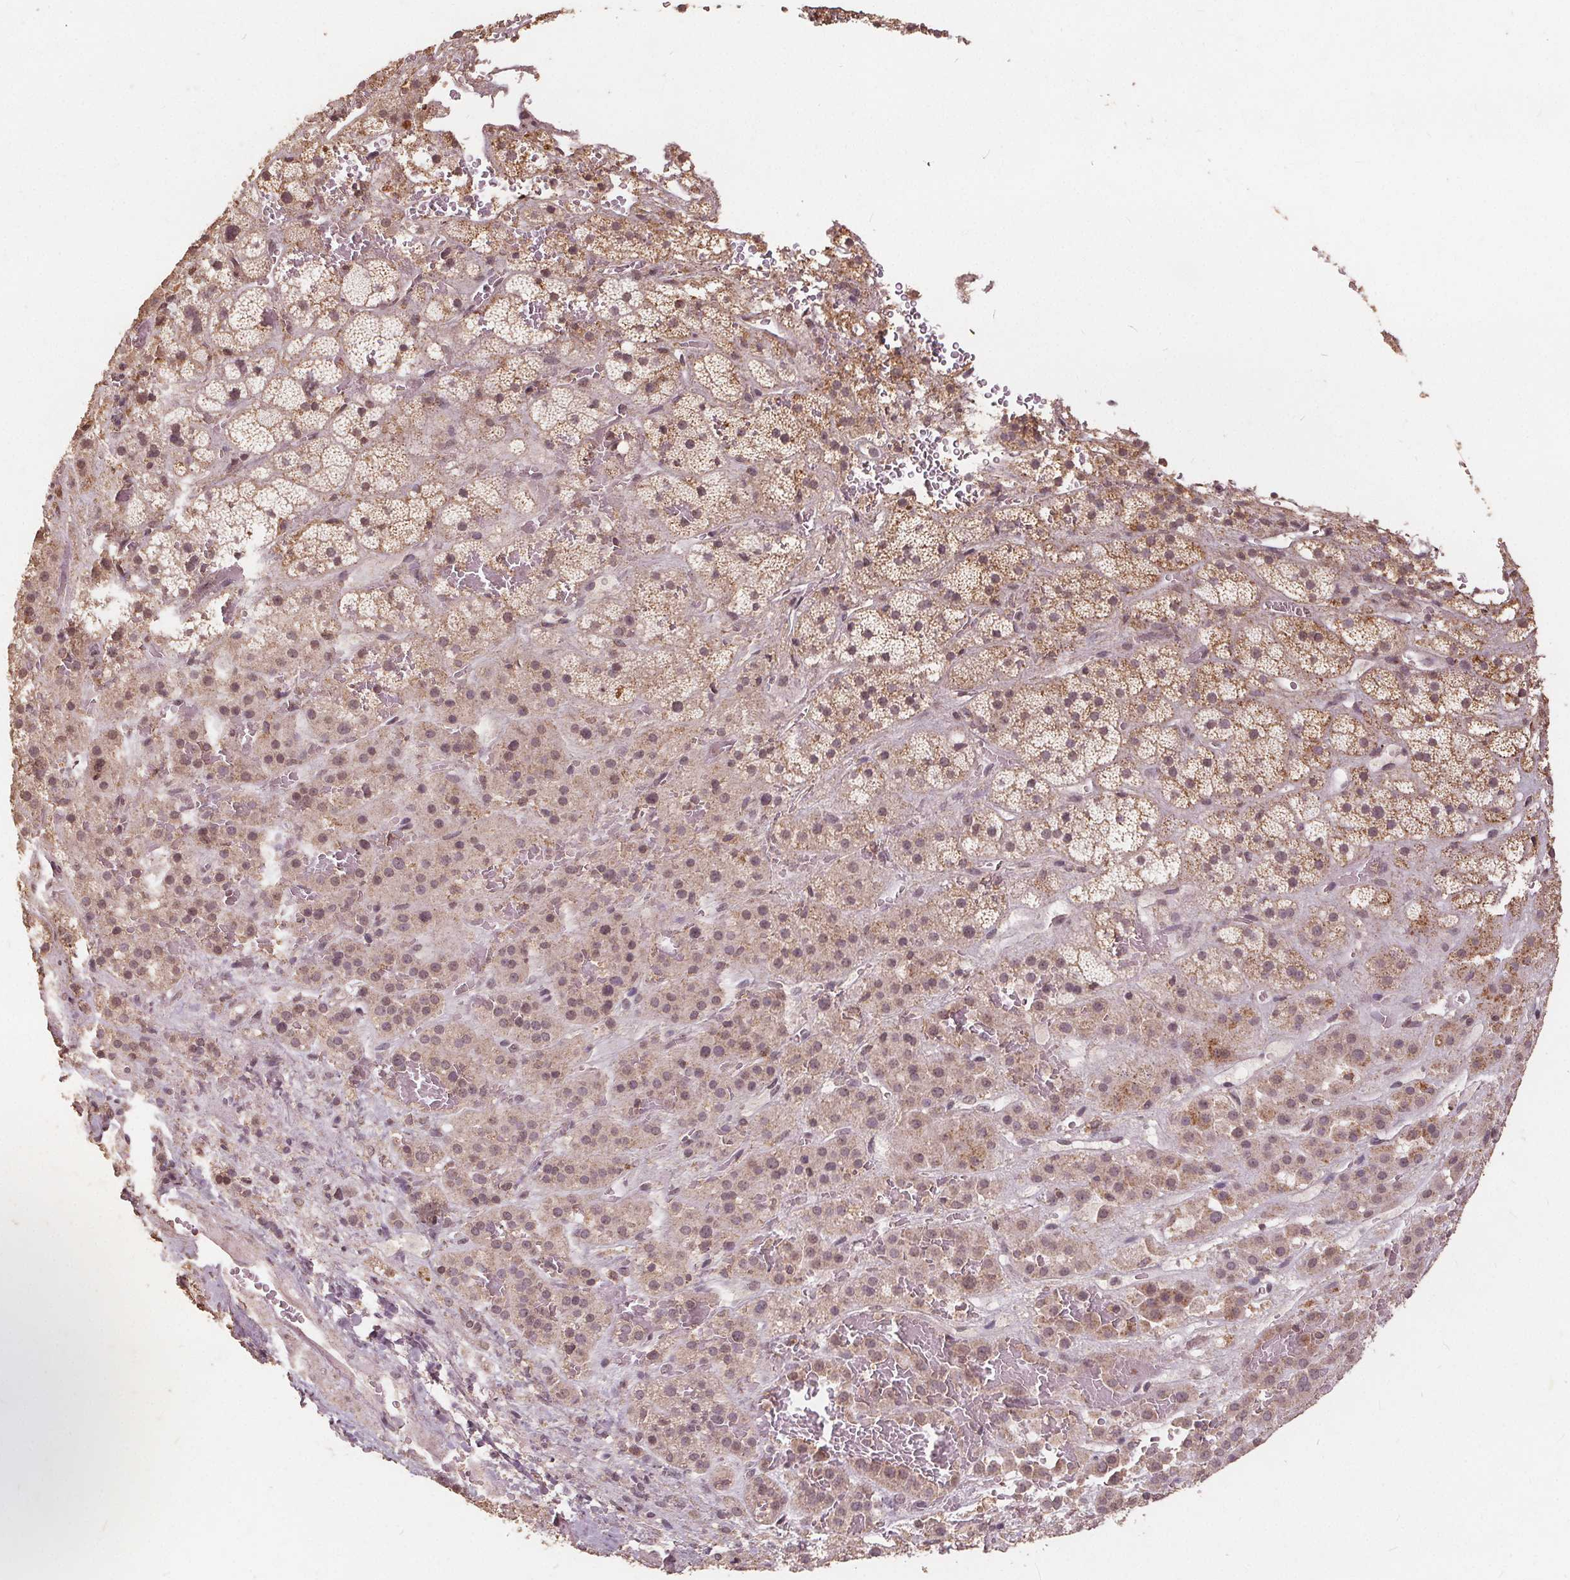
{"staining": {"intensity": "weak", "quantity": ">75%", "location": "cytoplasmic/membranous,nuclear"}, "tissue": "adrenal gland", "cell_type": "Glandular cells", "image_type": "normal", "snomed": [{"axis": "morphology", "description": "Normal tissue, NOS"}, {"axis": "topography", "description": "Adrenal gland"}], "caption": "Immunohistochemistry (IHC) photomicrograph of unremarkable human adrenal gland stained for a protein (brown), which shows low levels of weak cytoplasmic/membranous,nuclear expression in about >75% of glandular cells.", "gene": "DSG3", "patient": {"sex": "male", "age": 57}}